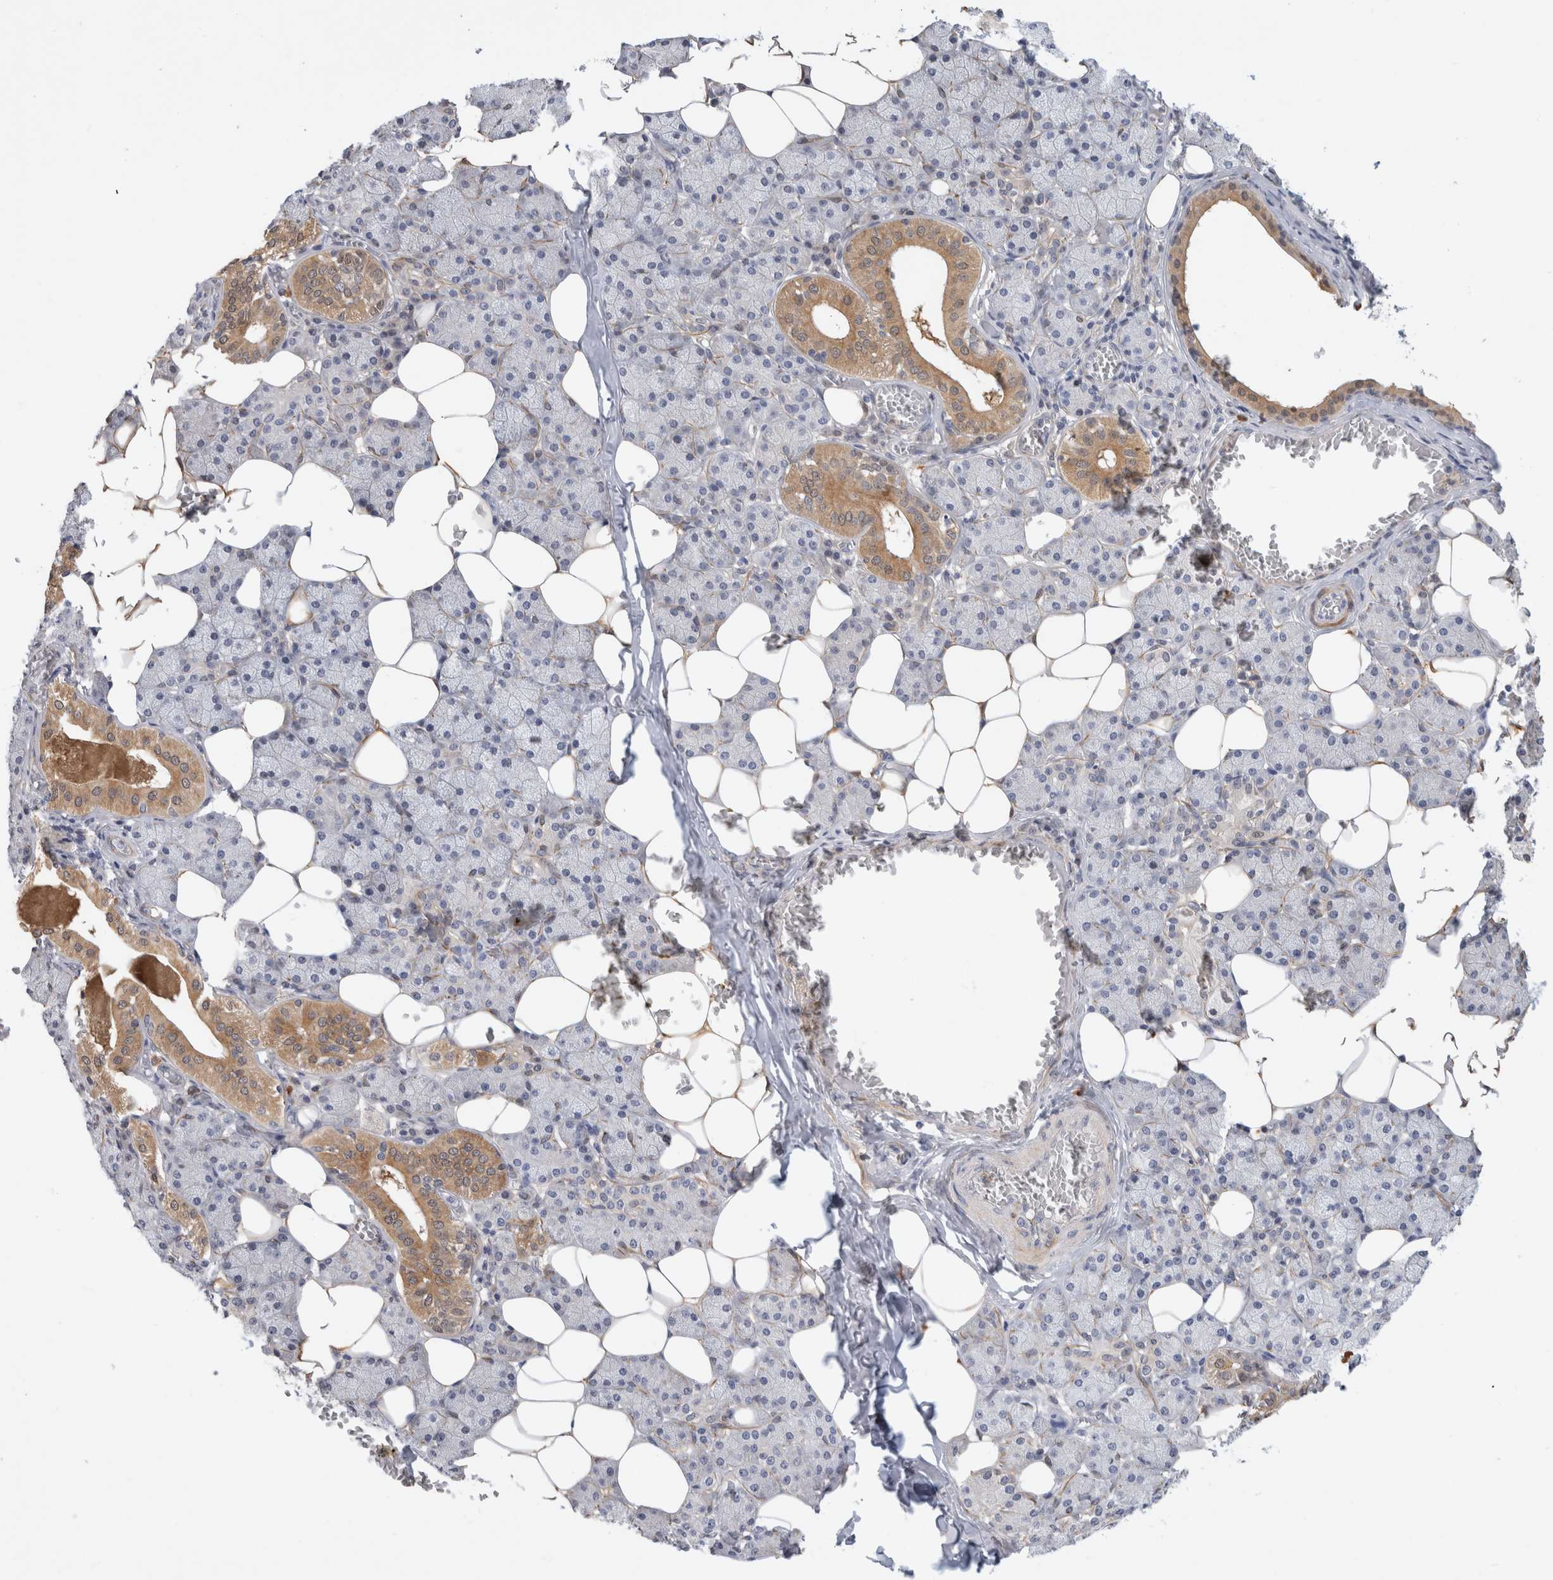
{"staining": {"intensity": "moderate", "quantity": "<25%", "location": "cytoplasmic/membranous"}, "tissue": "salivary gland", "cell_type": "Glandular cells", "image_type": "normal", "snomed": [{"axis": "morphology", "description": "Normal tissue, NOS"}, {"axis": "topography", "description": "Salivary gland"}], "caption": "Salivary gland stained with immunohistochemistry (IHC) exhibits moderate cytoplasmic/membranous expression in approximately <25% of glandular cells.", "gene": "PGM1", "patient": {"sex": "female", "age": 33}}